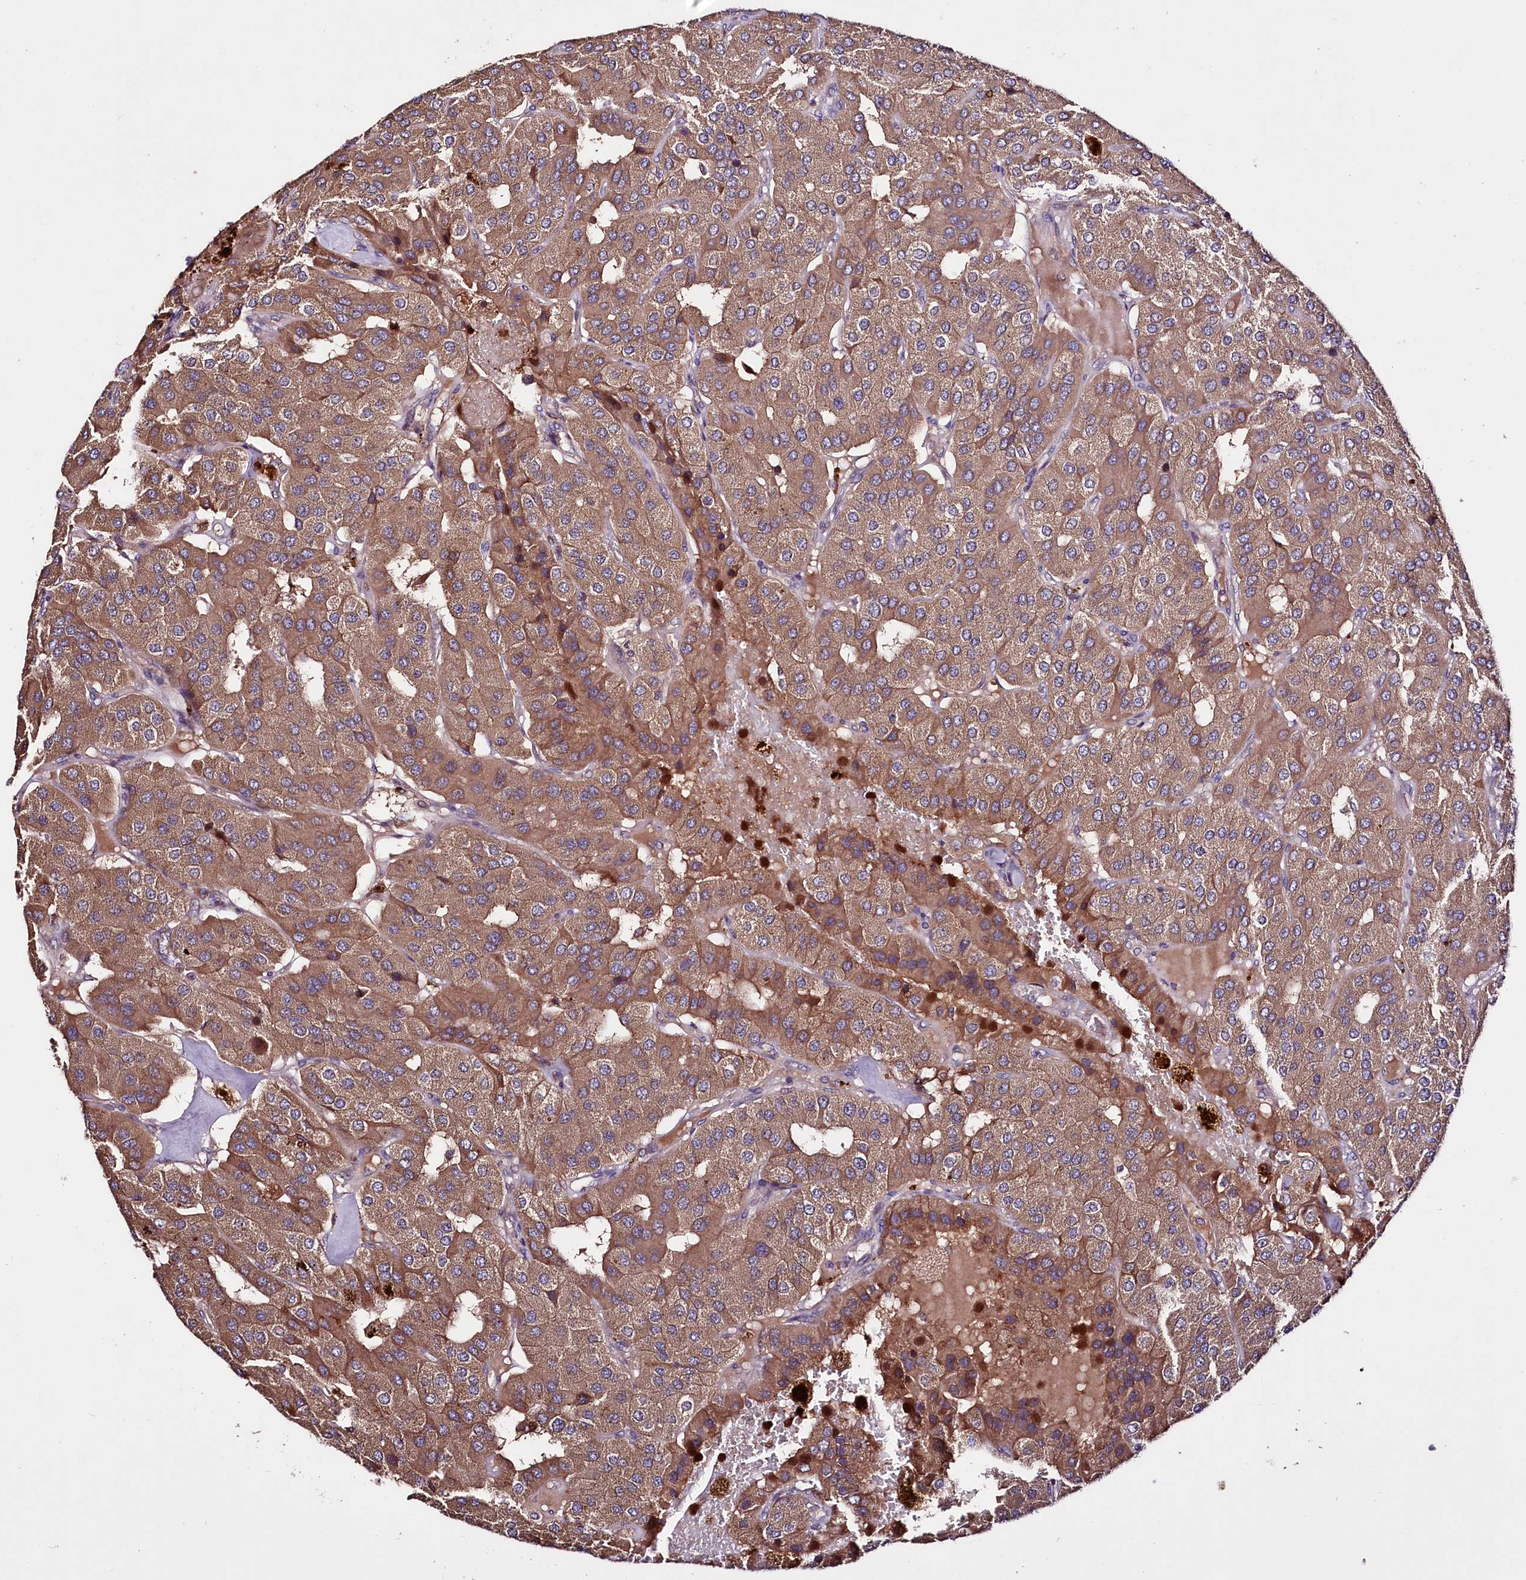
{"staining": {"intensity": "moderate", "quantity": ">75%", "location": "cytoplasmic/membranous"}, "tissue": "parathyroid gland", "cell_type": "Glandular cells", "image_type": "normal", "snomed": [{"axis": "morphology", "description": "Normal tissue, NOS"}, {"axis": "morphology", "description": "Adenoma, NOS"}, {"axis": "topography", "description": "Parathyroid gland"}], "caption": "Parathyroid gland stained for a protein reveals moderate cytoplasmic/membranous positivity in glandular cells. Ihc stains the protein of interest in brown and the nuclei are stained blue.", "gene": "TNPO3", "patient": {"sex": "female", "age": 86}}